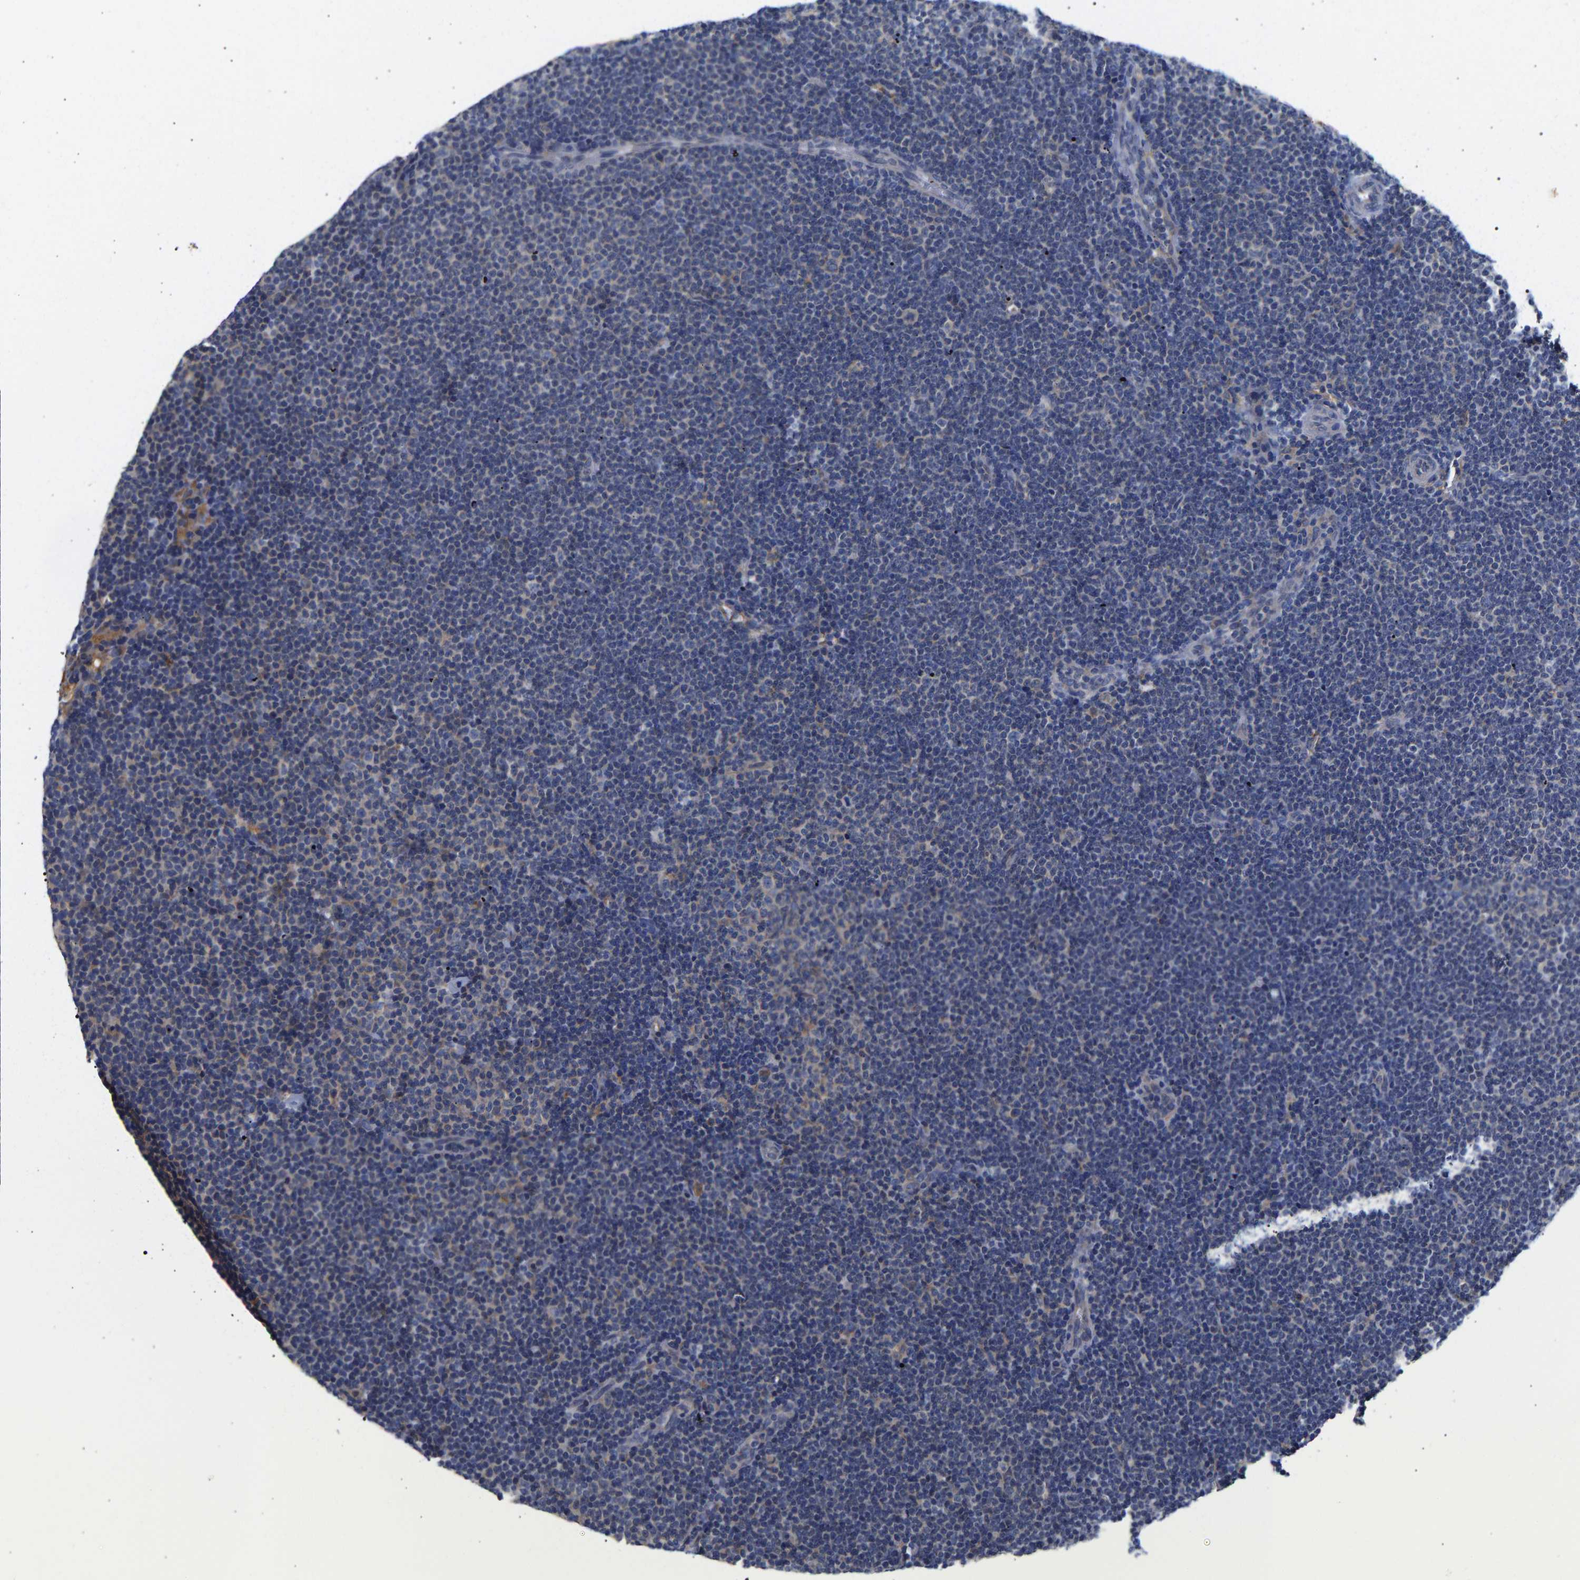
{"staining": {"intensity": "negative", "quantity": "none", "location": "none"}, "tissue": "lymphoma", "cell_type": "Tumor cells", "image_type": "cancer", "snomed": [{"axis": "morphology", "description": "Malignant lymphoma, non-Hodgkin's type, Low grade"}, {"axis": "topography", "description": "Lymph node"}], "caption": "Tumor cells show no significant protein expression in low-grade malignant lymphoma, non-Hodgkin's type. The staining was performed using DAB to visualize the protein expression in brown, while the nuclei were stained in blue with hematoxylin (Magnification: 20x).", "gene": "CCDC6", "patient": {"sex": "female", "age": 53}}